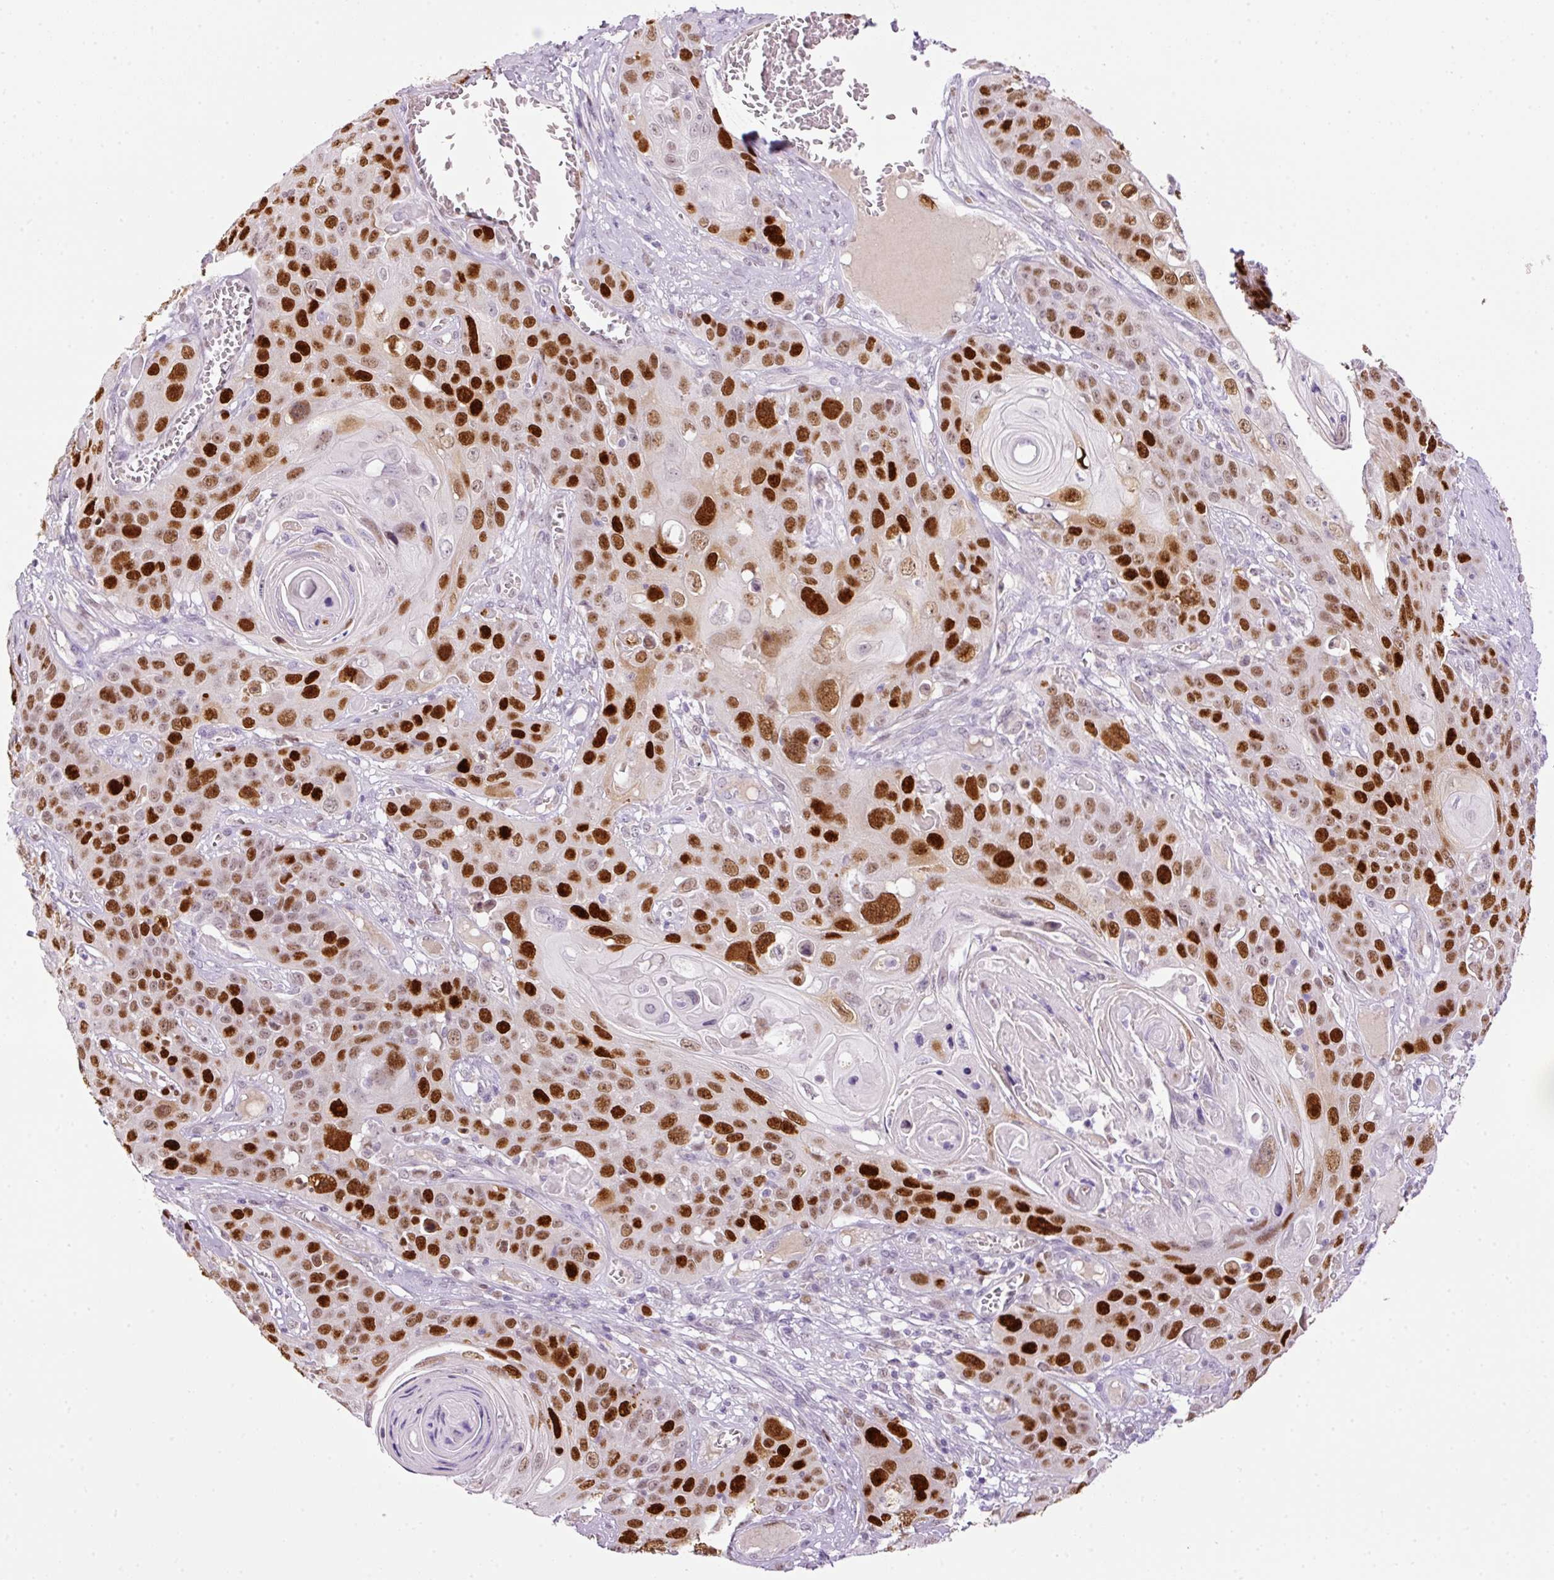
{"staining": {"intensity": "strong", "quantity": ">75%", "location": "nuclear"}, "tissue": "skin cancer", "cell_type": "Tumor cells", "image_type": "cancer", "snomed": [{"axis": "morphology", "description": "Squamous cell carcinoma, NOS"}, {"axis": "topography", "description": "Skin"}], "caption": "This photomicrograph displays immunohistochemistry (IHC) staining of human skin squamous cell carcinoma, with high strong nuclear staining in approximately >75% of tumor cells.", "gene": "KPNA2", "patient": {"sex": "male", "age": 55}}